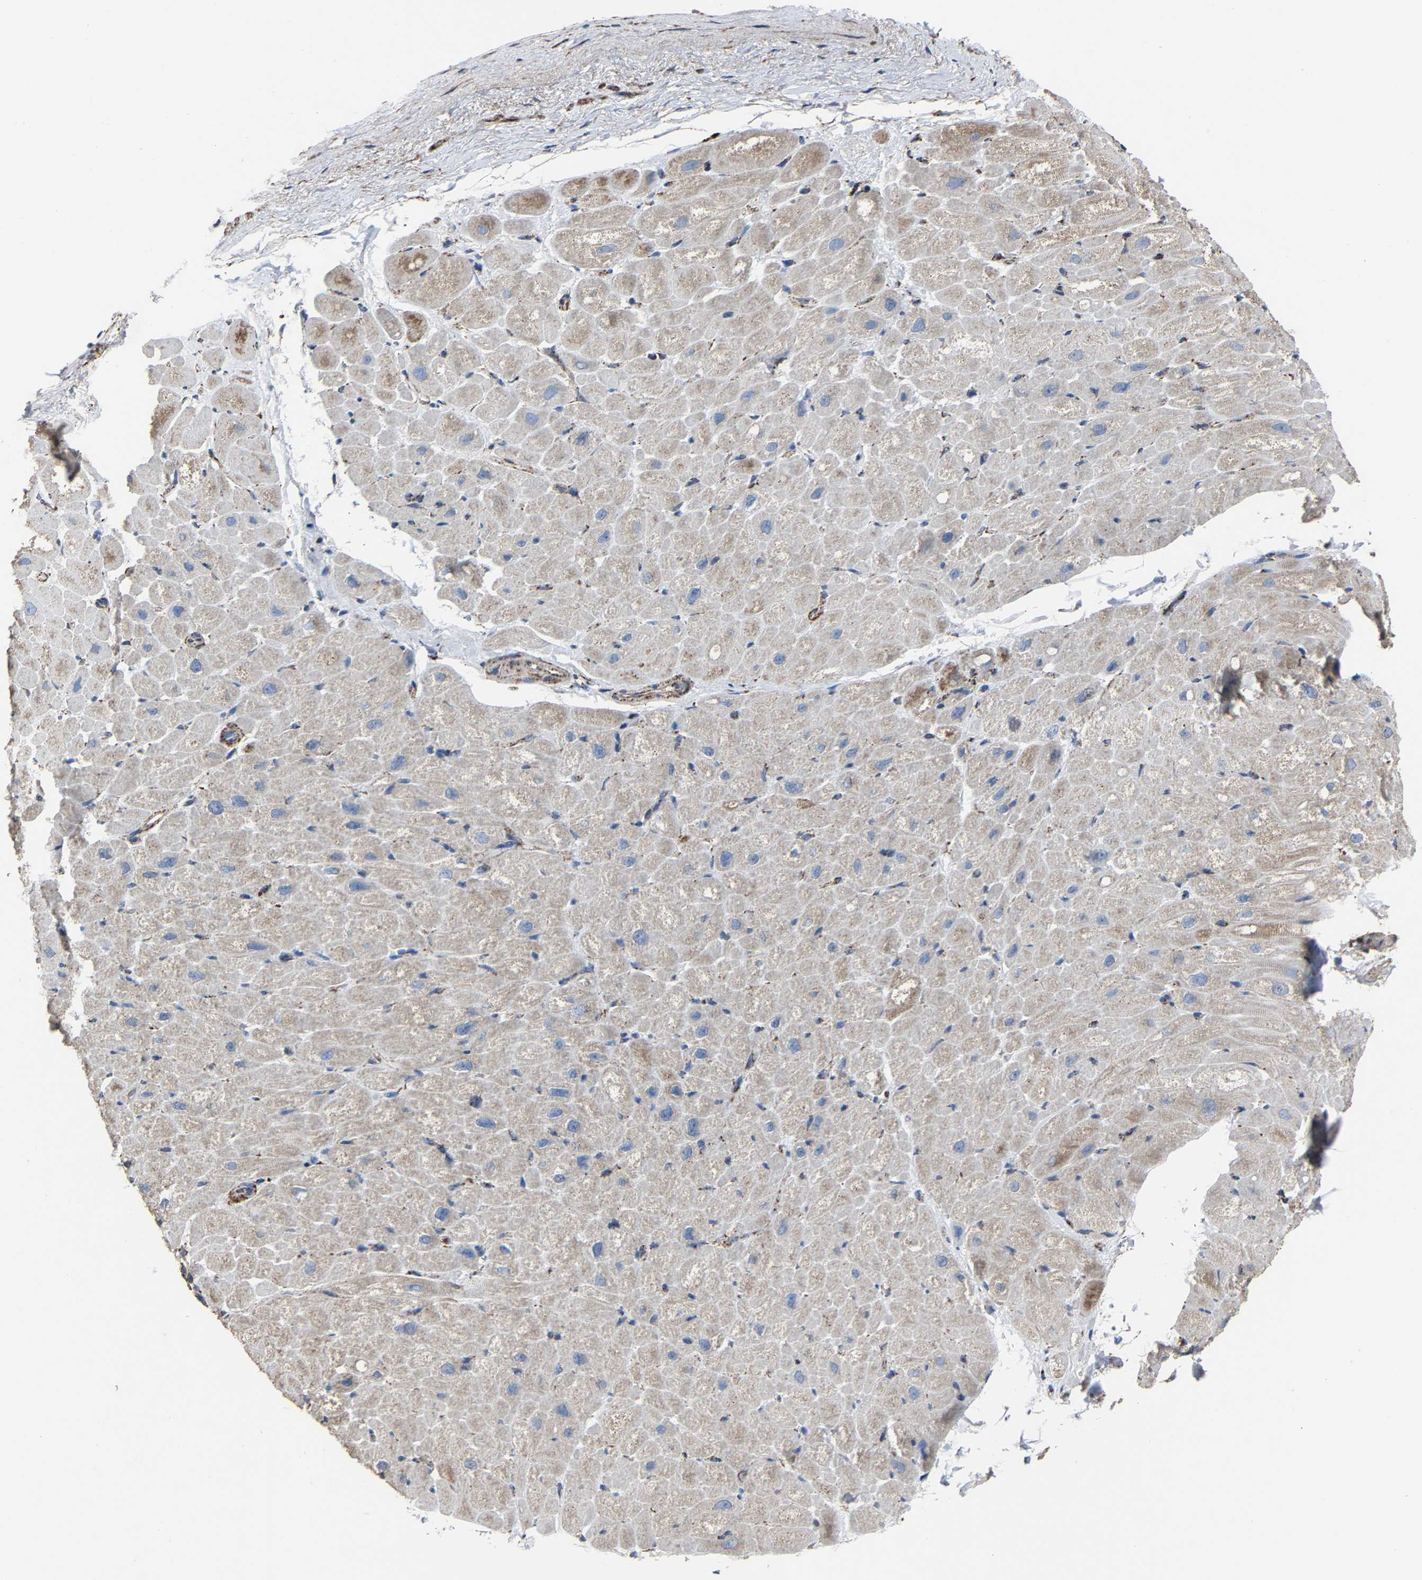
{"staining": {"intensity": "moderate", "quantity": "25%-75%", "location": "cytoplasmic/membranous"}, "tissue": "heart muscle", "cell_type": "Cardiomyocytes", "image_type": "normal", "snomed": [{"axis": "morphology", "description": "Normal tissue, NOS"}, {"axis": "topography", "description": "Heart"}], "caption": "Immunohistochemistry histopathology image of benign heart muscle: heart muscle stained using immunohistochemistry (IHC) demonstrates medium levels of moderate protein expression localized specifically in the cytoplasmic/membranous of cardiomyocytes, appearing as a cytoplasmic/membranous brown color.", "gene": "NDUFV3", "patient": {"sex": "male", "age": 49}}